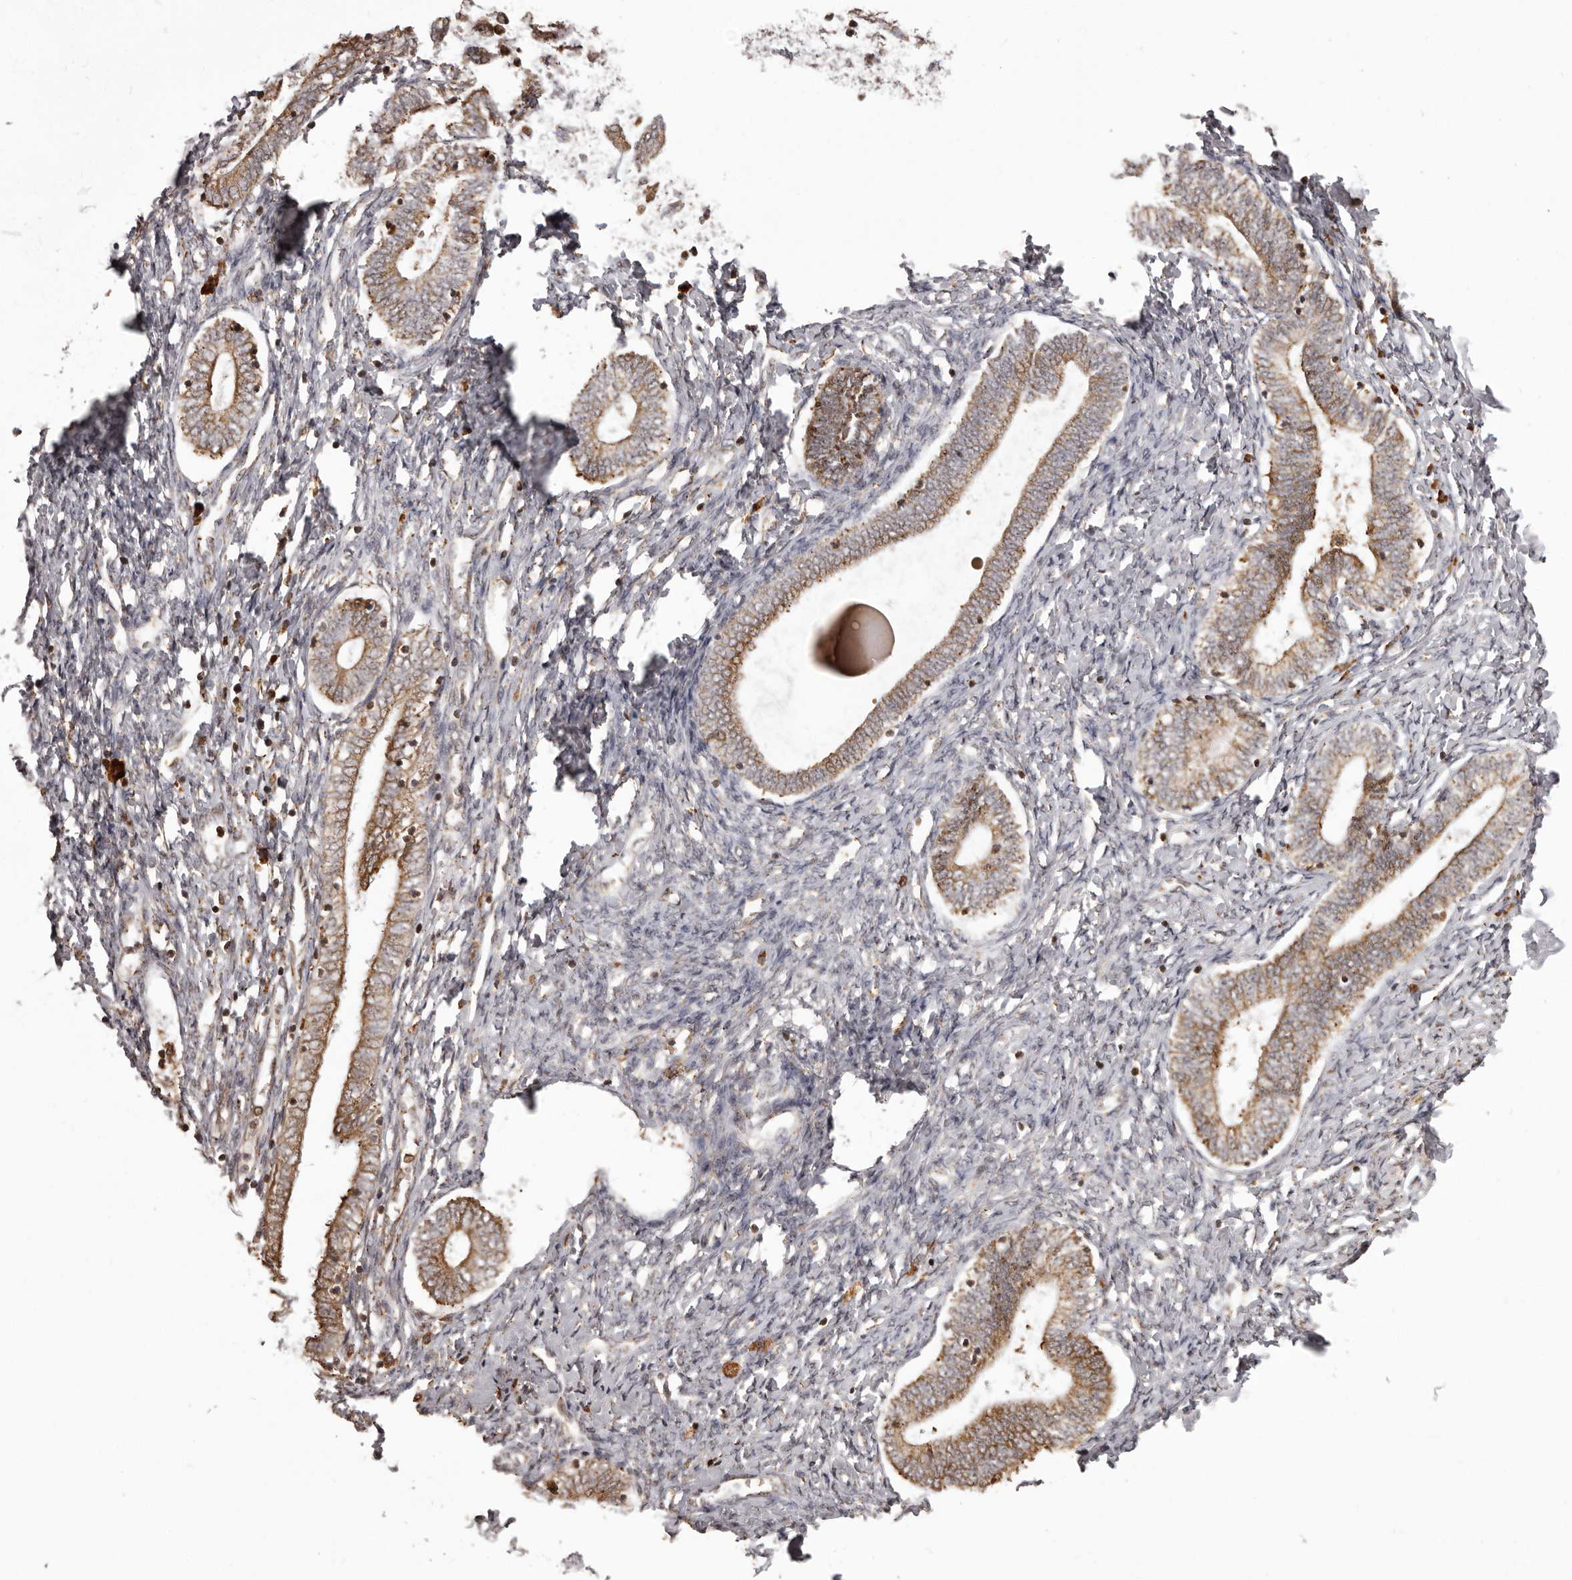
{"staining": {"intensity": "weak", "quantity": "25%-75%", "location": "cytoplasmic/membranous"}, "tissue": "endometrium", "cell_type": "Cells in endometrial stroma", "image_type": "normal", "snomed": [{"axis": "morphology", "description": "Normal tissue, NOS"}, {"axis": "topography", "description": "Endometrium"}], "caption": "About 25%-75% of cells in endometrial stroma in benign human endometrium show weak cytoplasmic/membranous protein staining as visualized by brown immunohistochemical staining.", "gene": "IL32", "patient": {"sex": "female", "age": 72}}